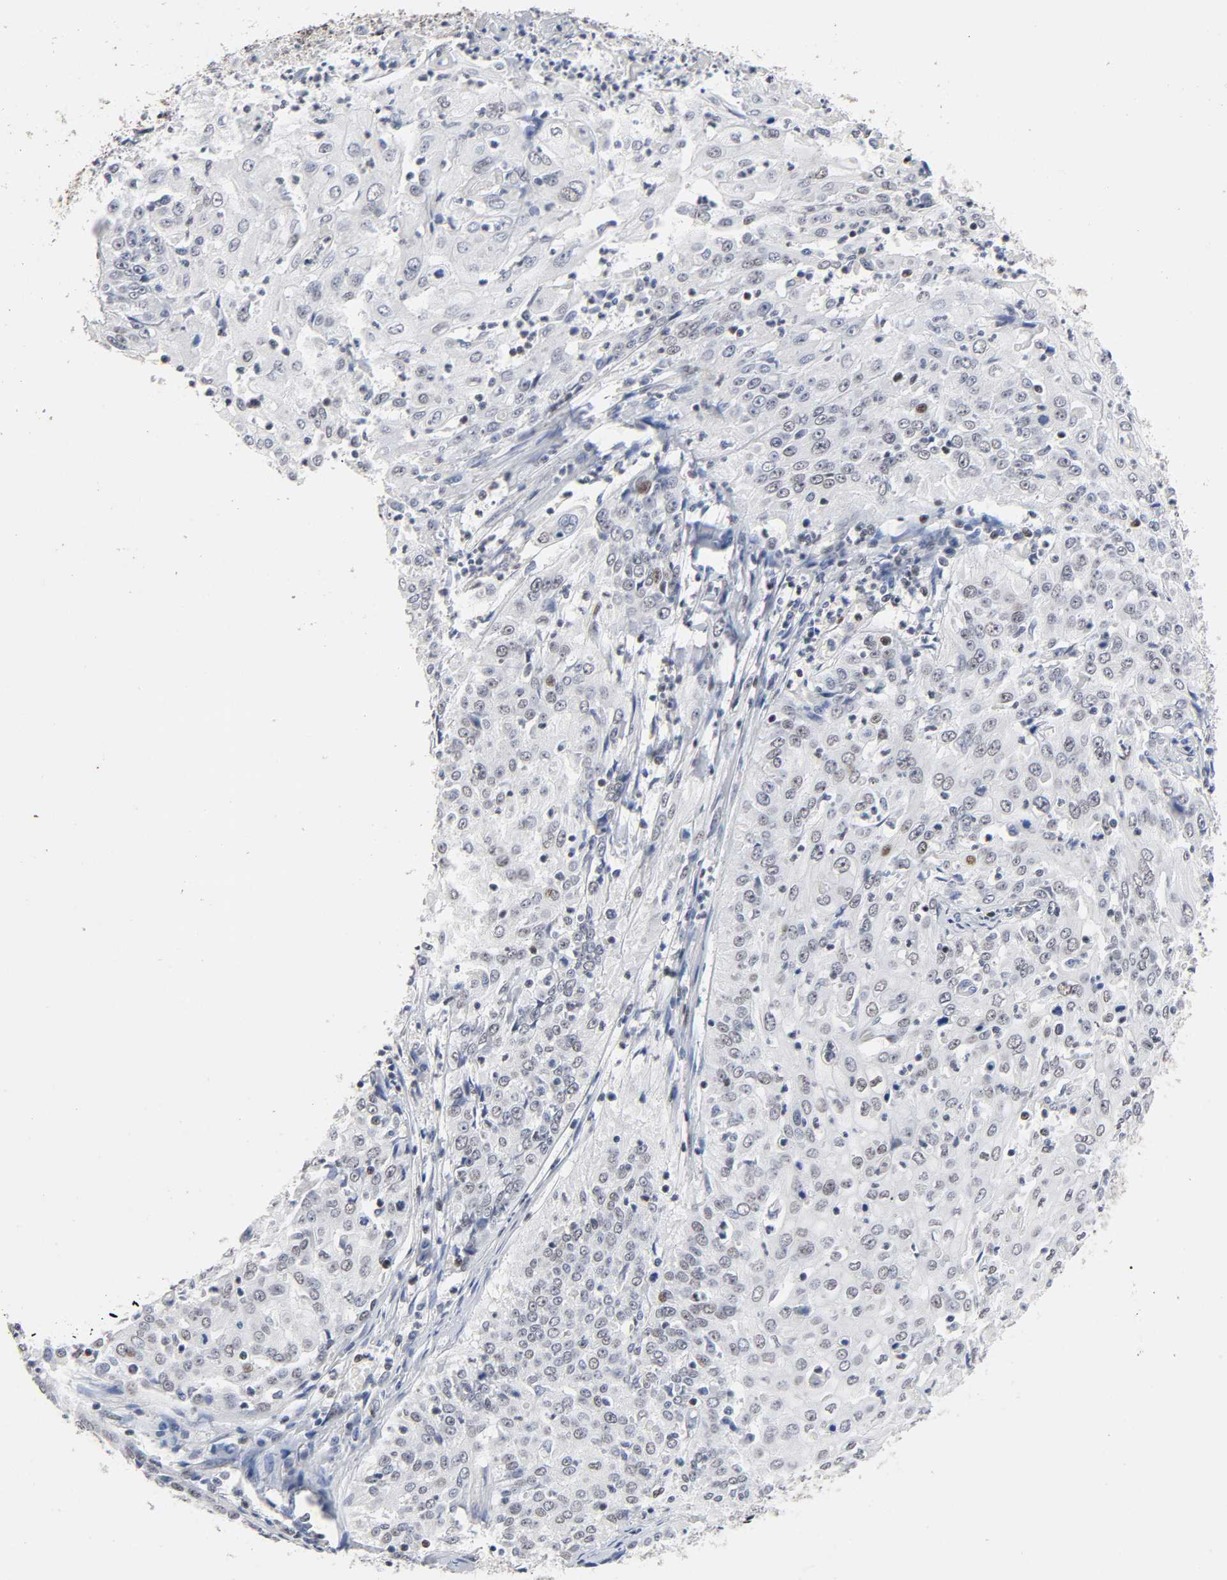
{"staining": {"intensity": "weak", "quantity": "<25%", "location": "nuclear"}, "tissue": "cervical cancer", "cell_type": "Tumor cells", "image_type": "cancer", "snomed": [{"axis": "morphology", "description": "Squamous cell carcinoma, NOS"}, {"axis": "topography", "description": "Cervix"}], "caption": "This histopathology image is of cervical cancer (squamous cell carcinoma) stained with IHC to label a protein in brown with the nuclei are counter-stained blue. There is no positivity in tumor cells.", "gene": "STK38", "patient": {"sex": "female", "age": 39}}